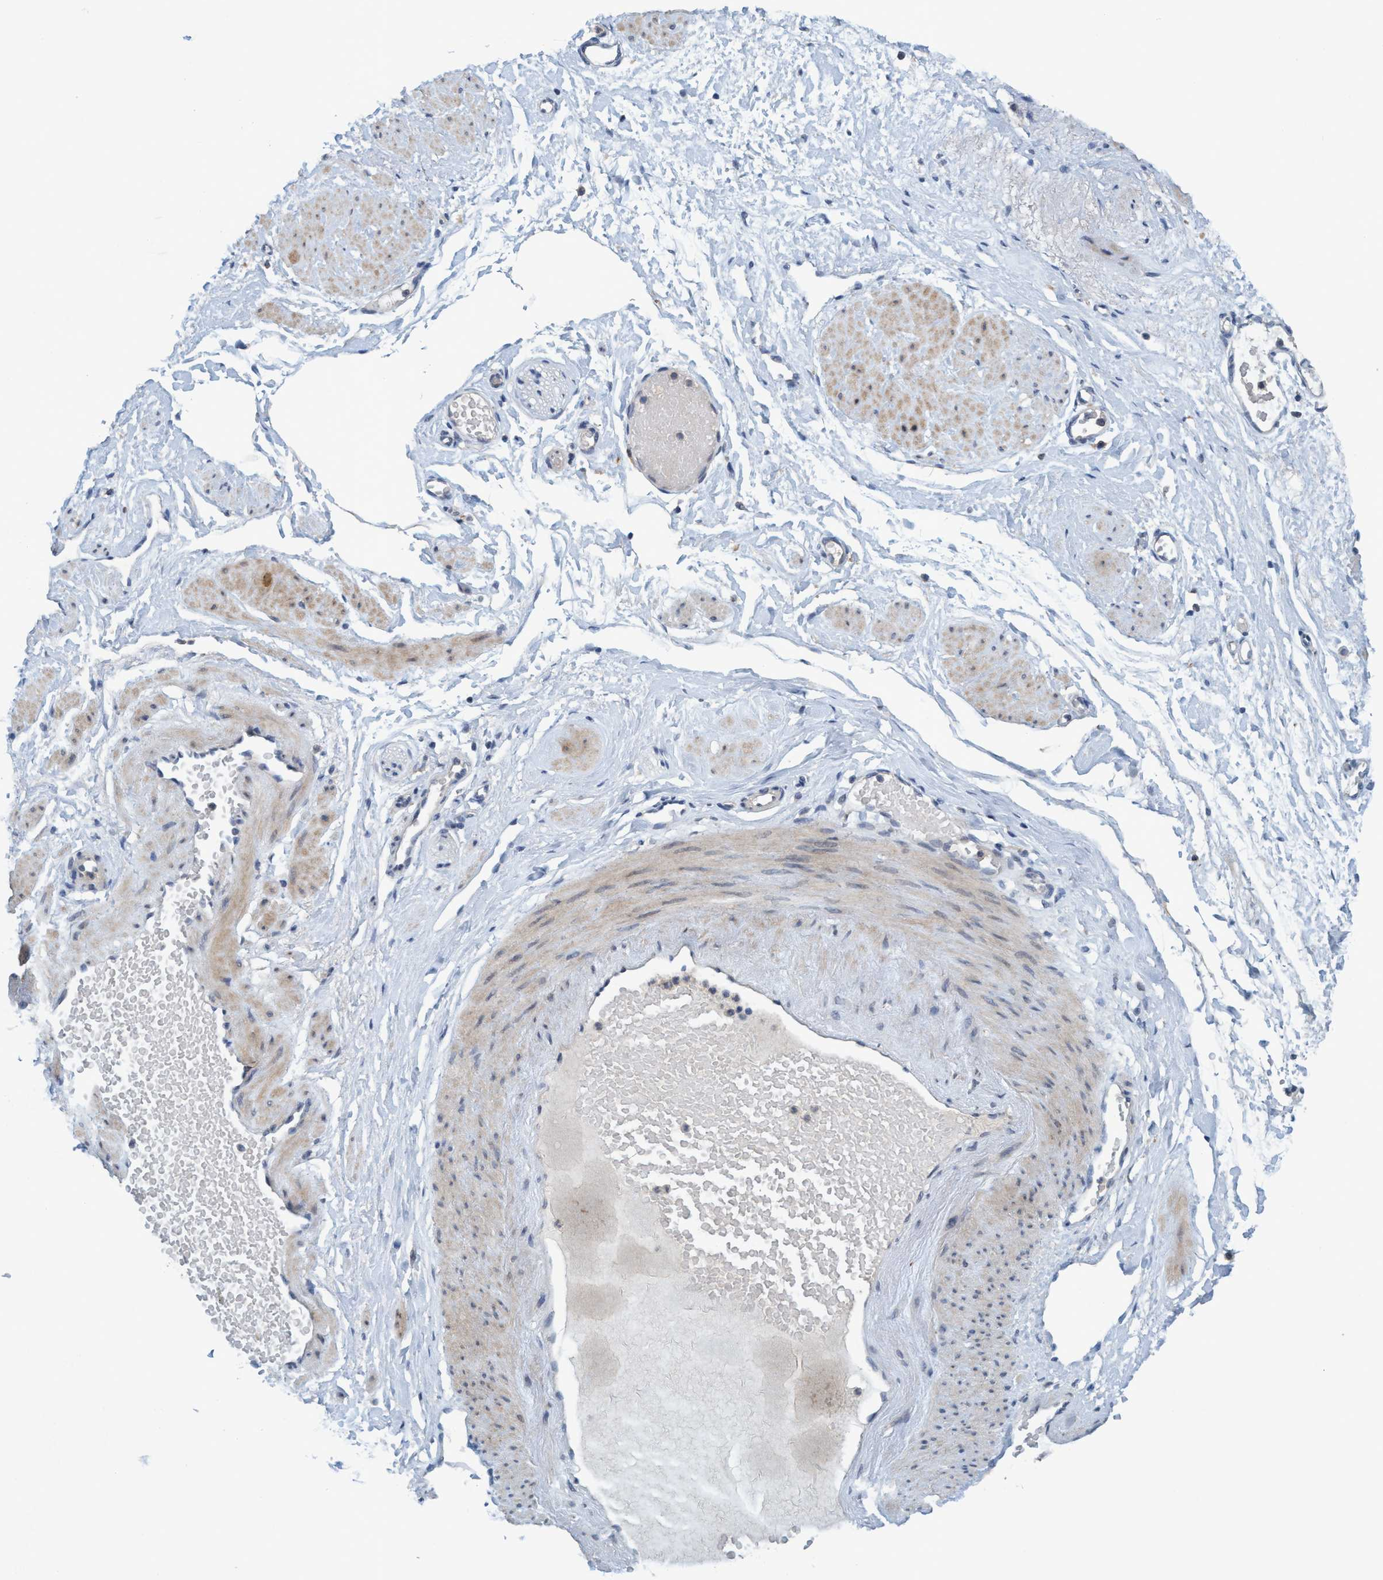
{"staining": {"intensity": "negative", "quantity": "none", "location": "none"}, "tissue": "adipose tissue", "cell_type": "Adipocytes", "image_type": "normal", "snomed": [{"axis": "morphology", "description": "Normal tissue, NOS"}, {"axis": "topography", "description": "Soft tissue"}], "caption": "This is an immunohistochemistry histopathology image of unremarkable human adipose tissue. There is no positivity in adipocytes.", "gene": "RNF208", "patient": {"sex": "male", "age": 72}}